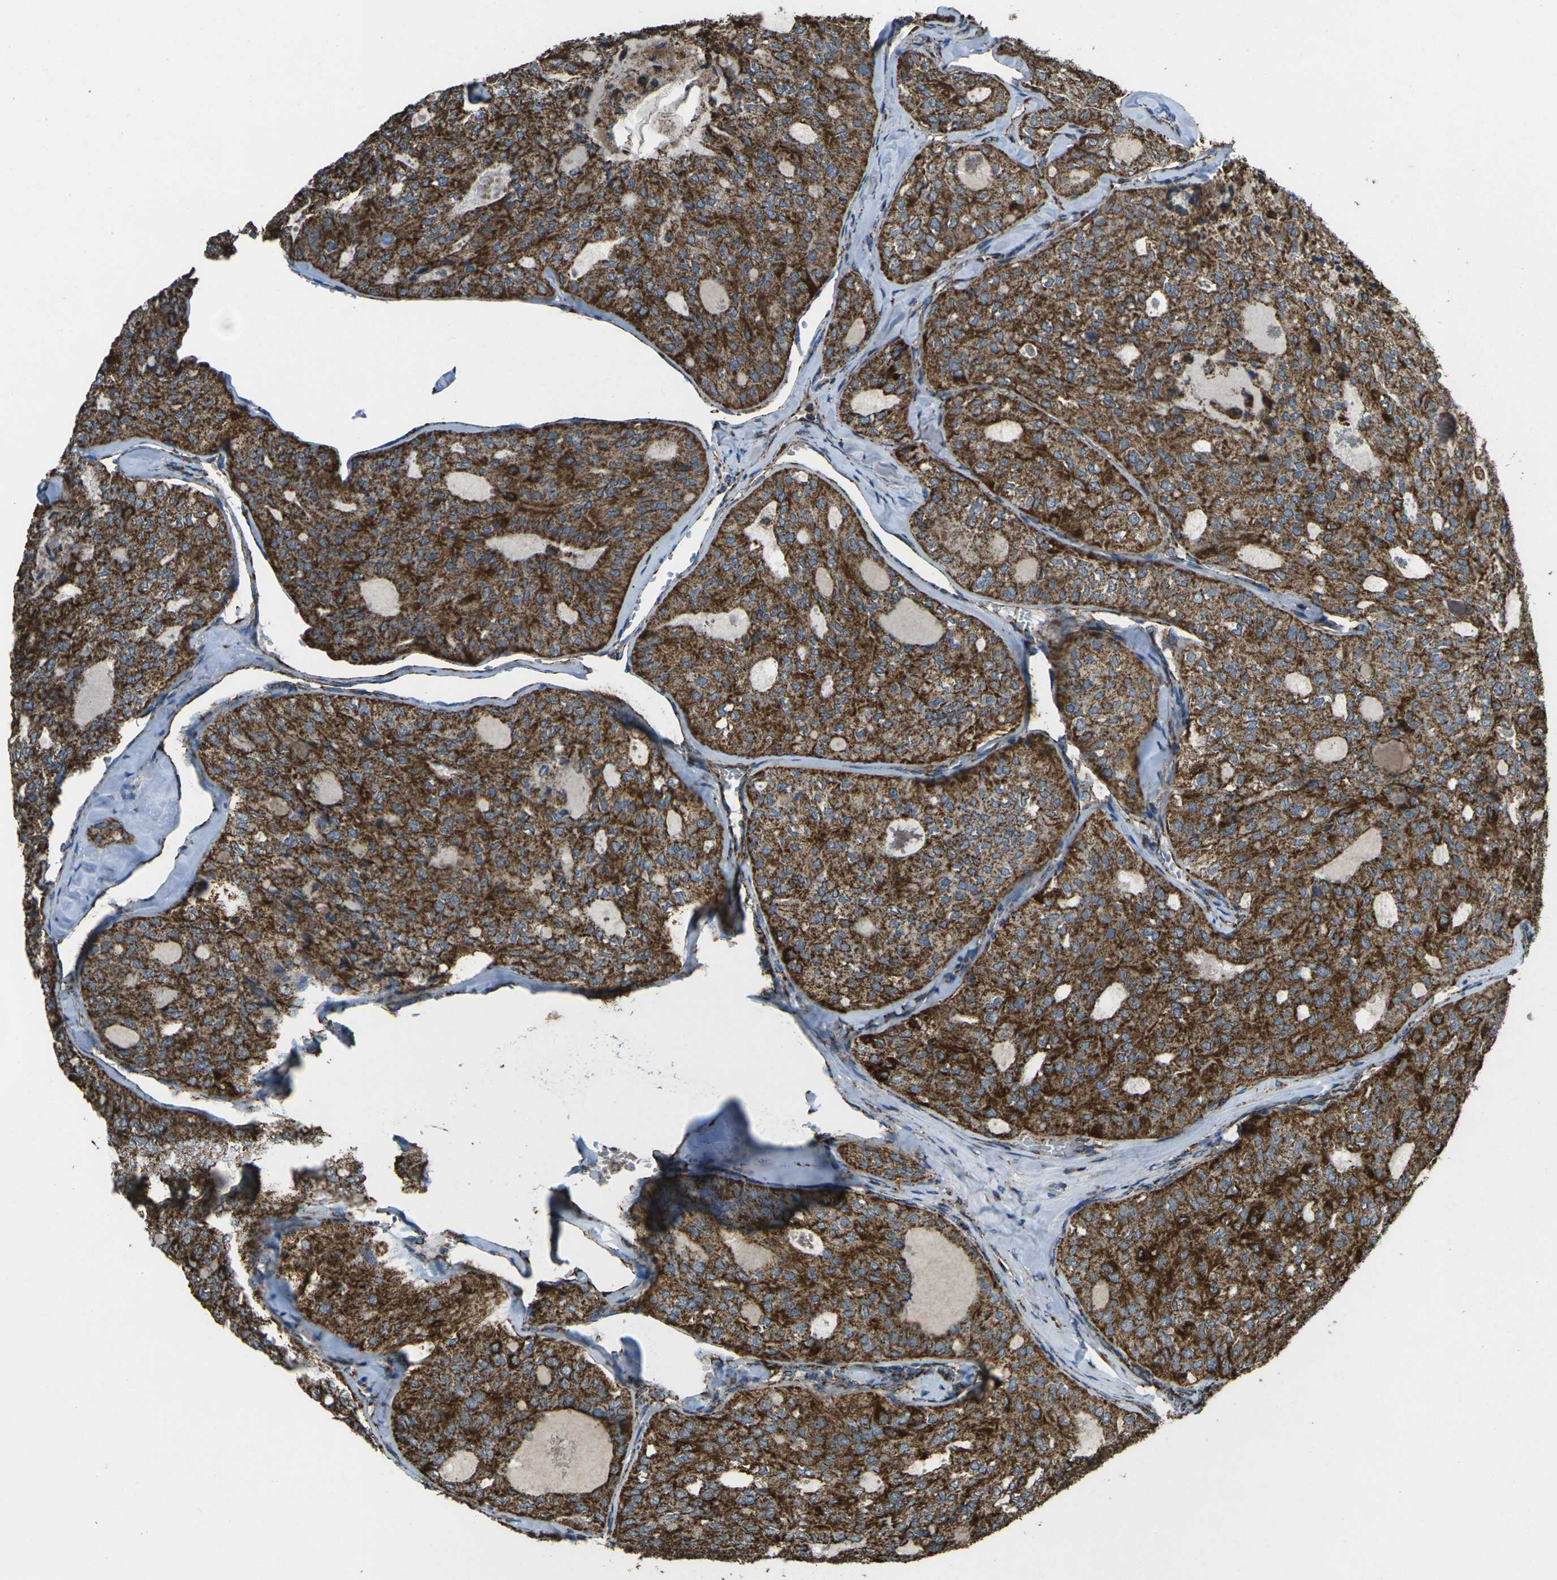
{"staining": {"intensity": "moderate", "quantity": ">75%", "location": "cytoplasmic/membranous"}, "tissue": "thyroid cancer", "cell_type": "Tumor cells", "image_type": "cancer", "snomed": [{"axis": "morphology", "description": "Follicular adenoma carcinoma, NOS"}, {"axis": "topography", "description": "Thyroid gland"}], "caption": "A high-resolution photomicrograph shows IHC staining of thyroid cancer (follicular adenoma carcinoma), which displays moderate cytoplasmic/membranous staining in about >75% of tumor cells.", "gene": "KLHL5", "patient": {"sex": "male", "age": 75}}